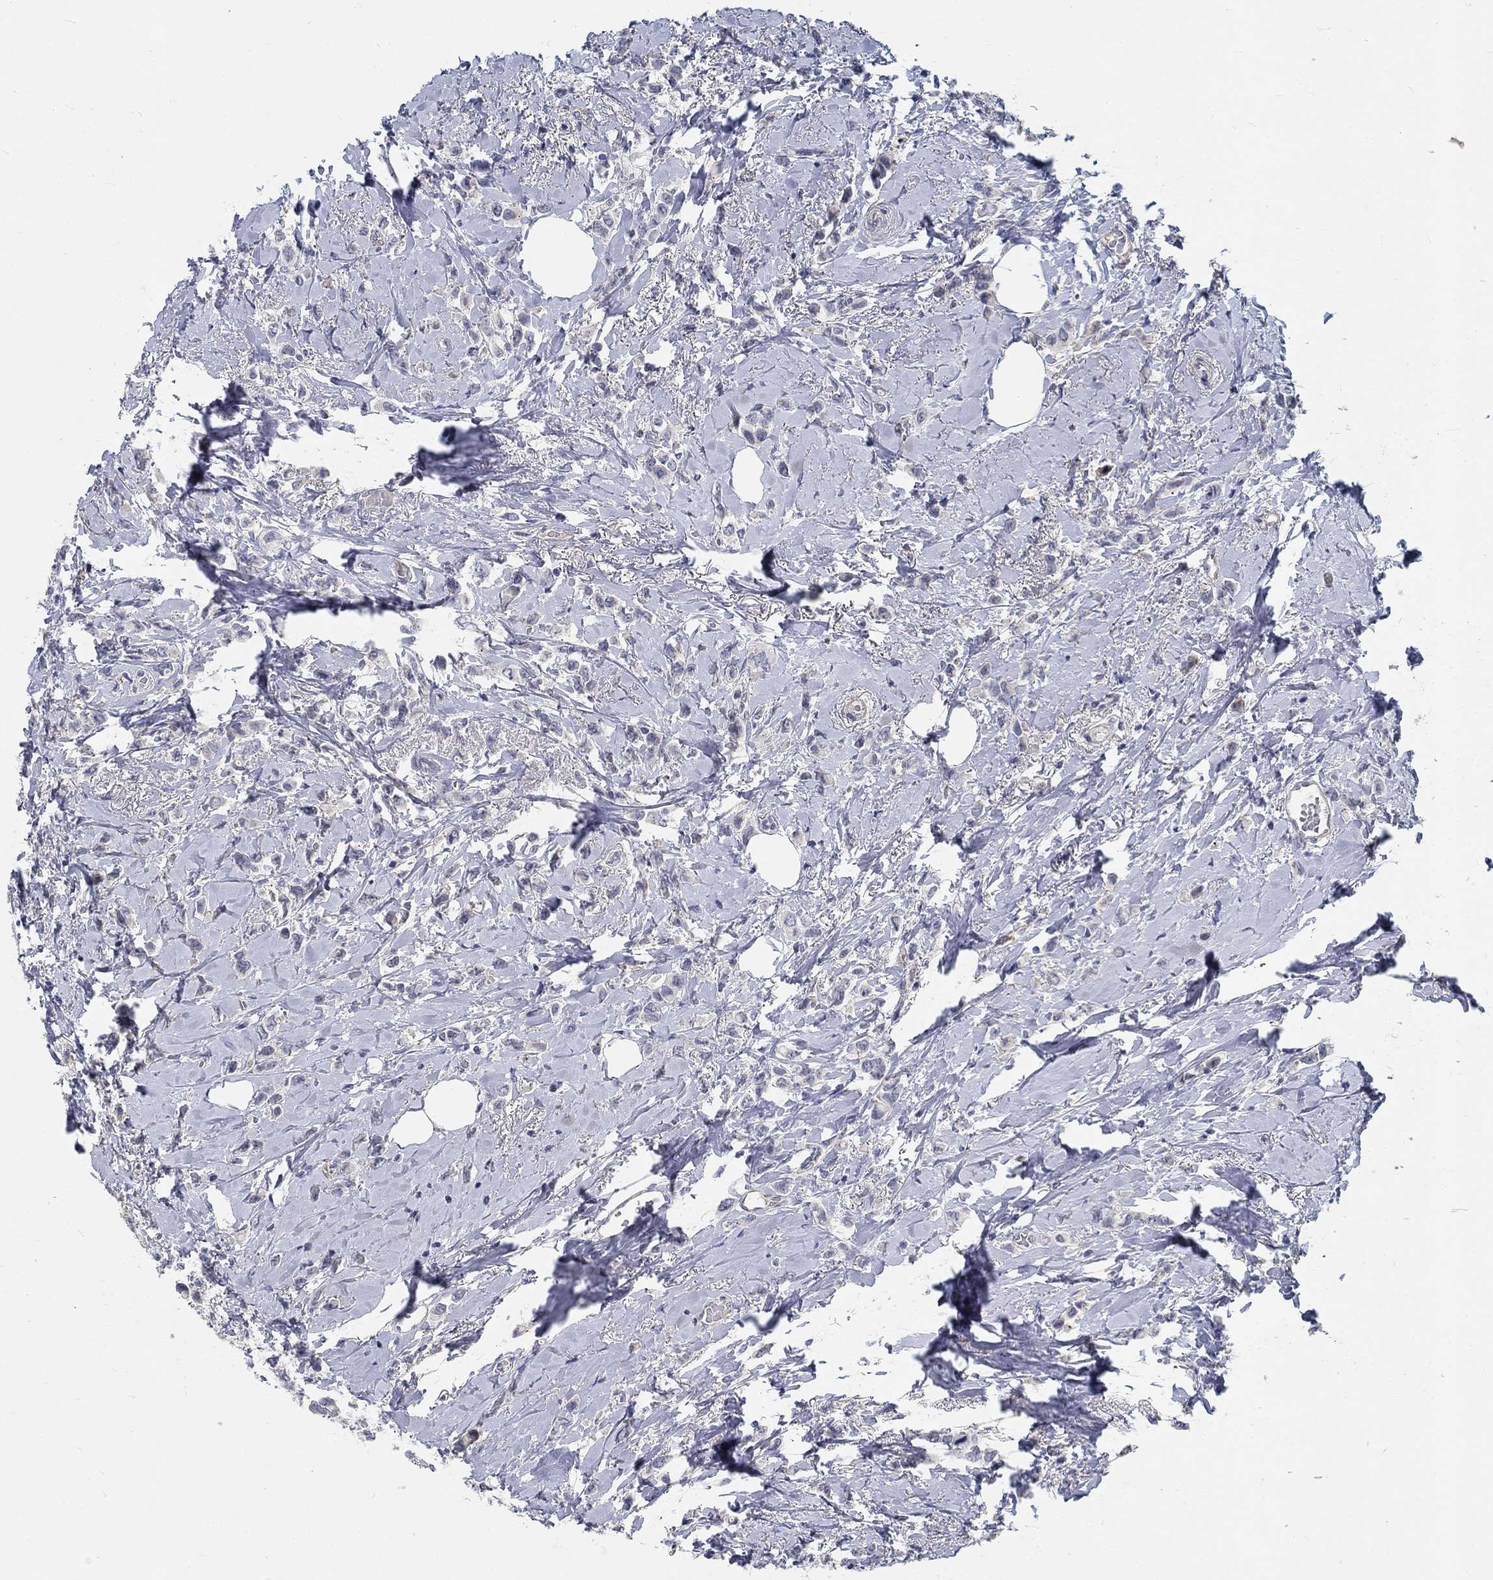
{"staining": {"intensity": "negative", "quantity": "none", "location": "none"}, "tissue": "breast cancer", "cell_type": "Tumor cells", "image_type": "cancer", "snomed": [{"axis": "morphology", "description": "Lobular carcinoma"}, {"axis": "topography", "description": "Breast"}], "caption": "This is an immunohistochemistry (IHC) micrograph of human breast lobular carcinoma. There is no staining in tumor cells.", "gene": "MYBPC1", "patient": {"sex": "female", "age": 66}}